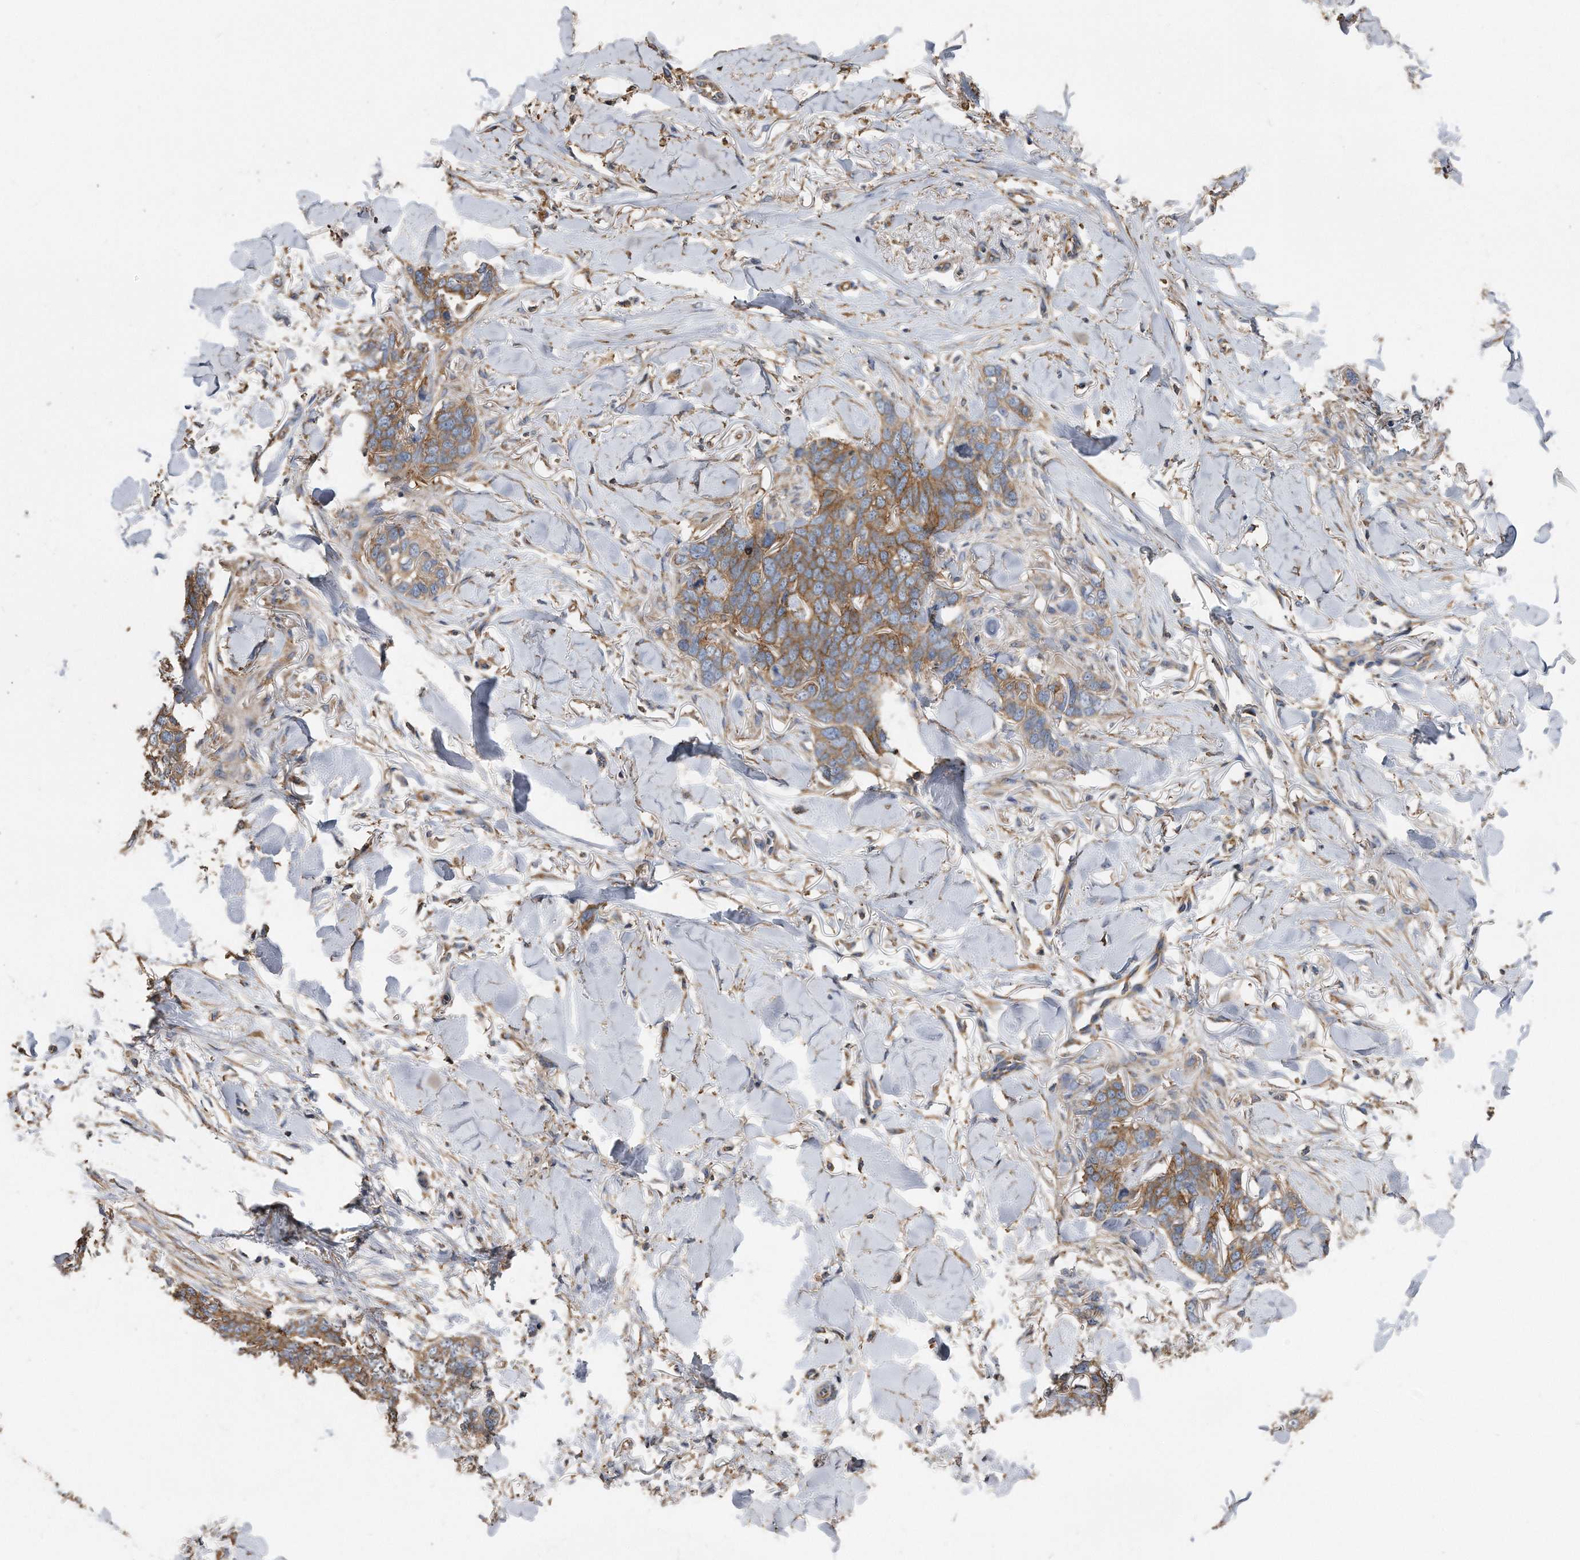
{"staining": {"intensity": "moderate", "quantity": ">75%", "location": "cytoplasmic/membranous"}, "tissue": "skin cancer", "cell_type": "Tumor cells", "image_type": "cancer", "snomed": [{"axis": "morphology", "description": "Normal tissue, NOS"}, {"axis": "morphology", "description": "Basal cell carcinoma"}, {"axis": "topography", "description": "Skin"}], "caption": "An immunohistochemistry (IHC) micrograph of neoplastic tissue is shown. Protein staining in brown shows moderate cytoplasmic/membranous positivity in skin cancer within tumor cells.", "gene": "CDCP1", "patient": {"sex": "male", "age": 77}}